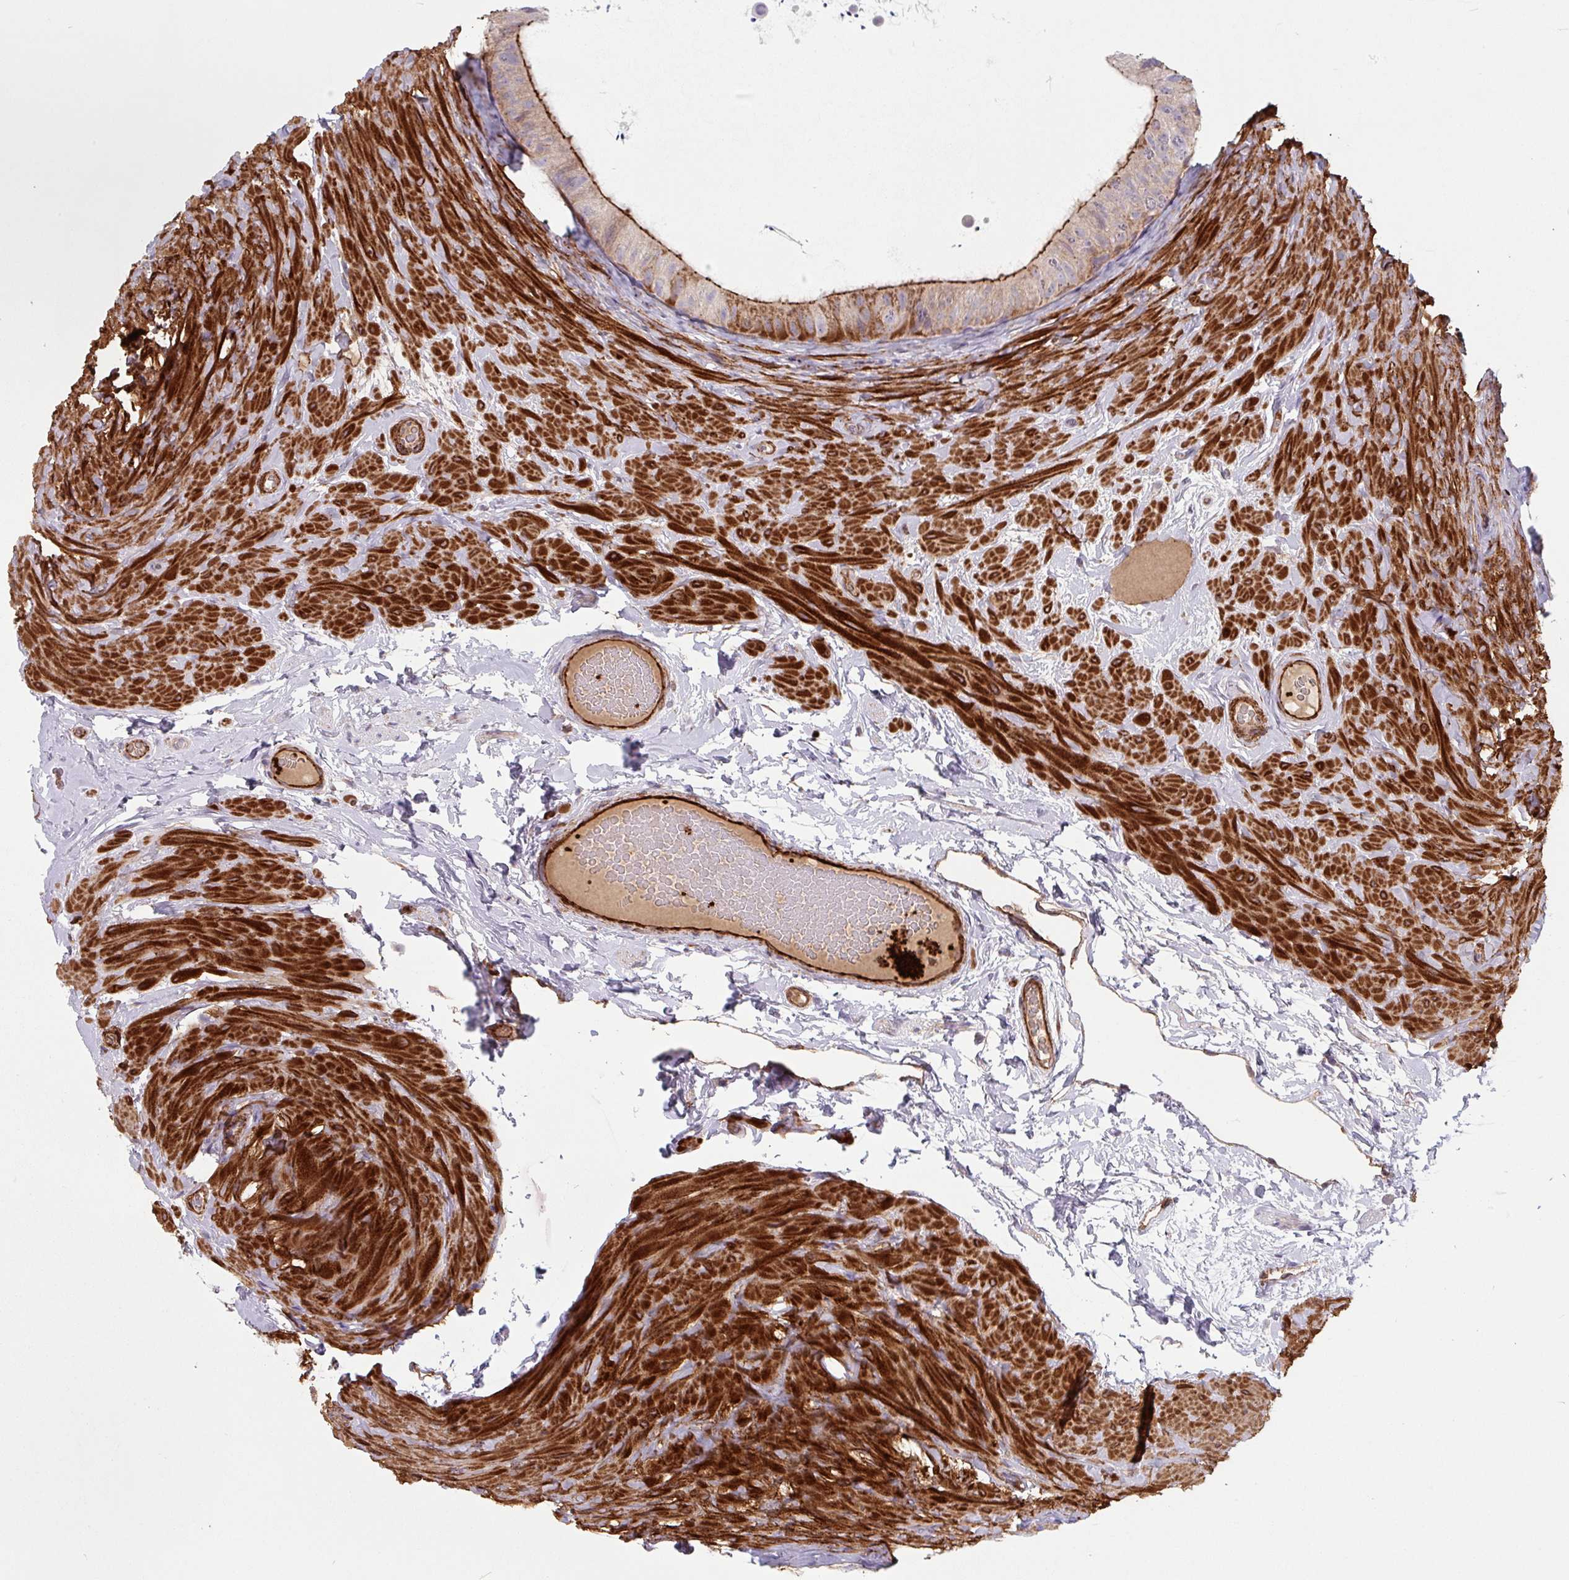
{"staining": {"intensity": "moderate", "quantity": "25%-75%", "location": "cytoplasmic/membranous"}, "tissue": "epididymis", "cell_type": "Glandular cells", "image_type": "normal", "snomed": [{"axis": "morphology", "description": "Normal tissue, NOS"}, {"axis": "topography", "description": "Epididymis, spermatic cord, NOS"}, {"axis": "topography", "description": "Epididymis"}], "caption": "A brown stain labels moderate cytoplasmic/membranous expression of a protein in glandular cells of benign epididymis. The staining was performed using DAB, with brown indicating positive protein expression. Nuclei are stained blue with hematoxylin.", "gene": "DHFR2", "patient": {"sex": "male", "age": 31}}